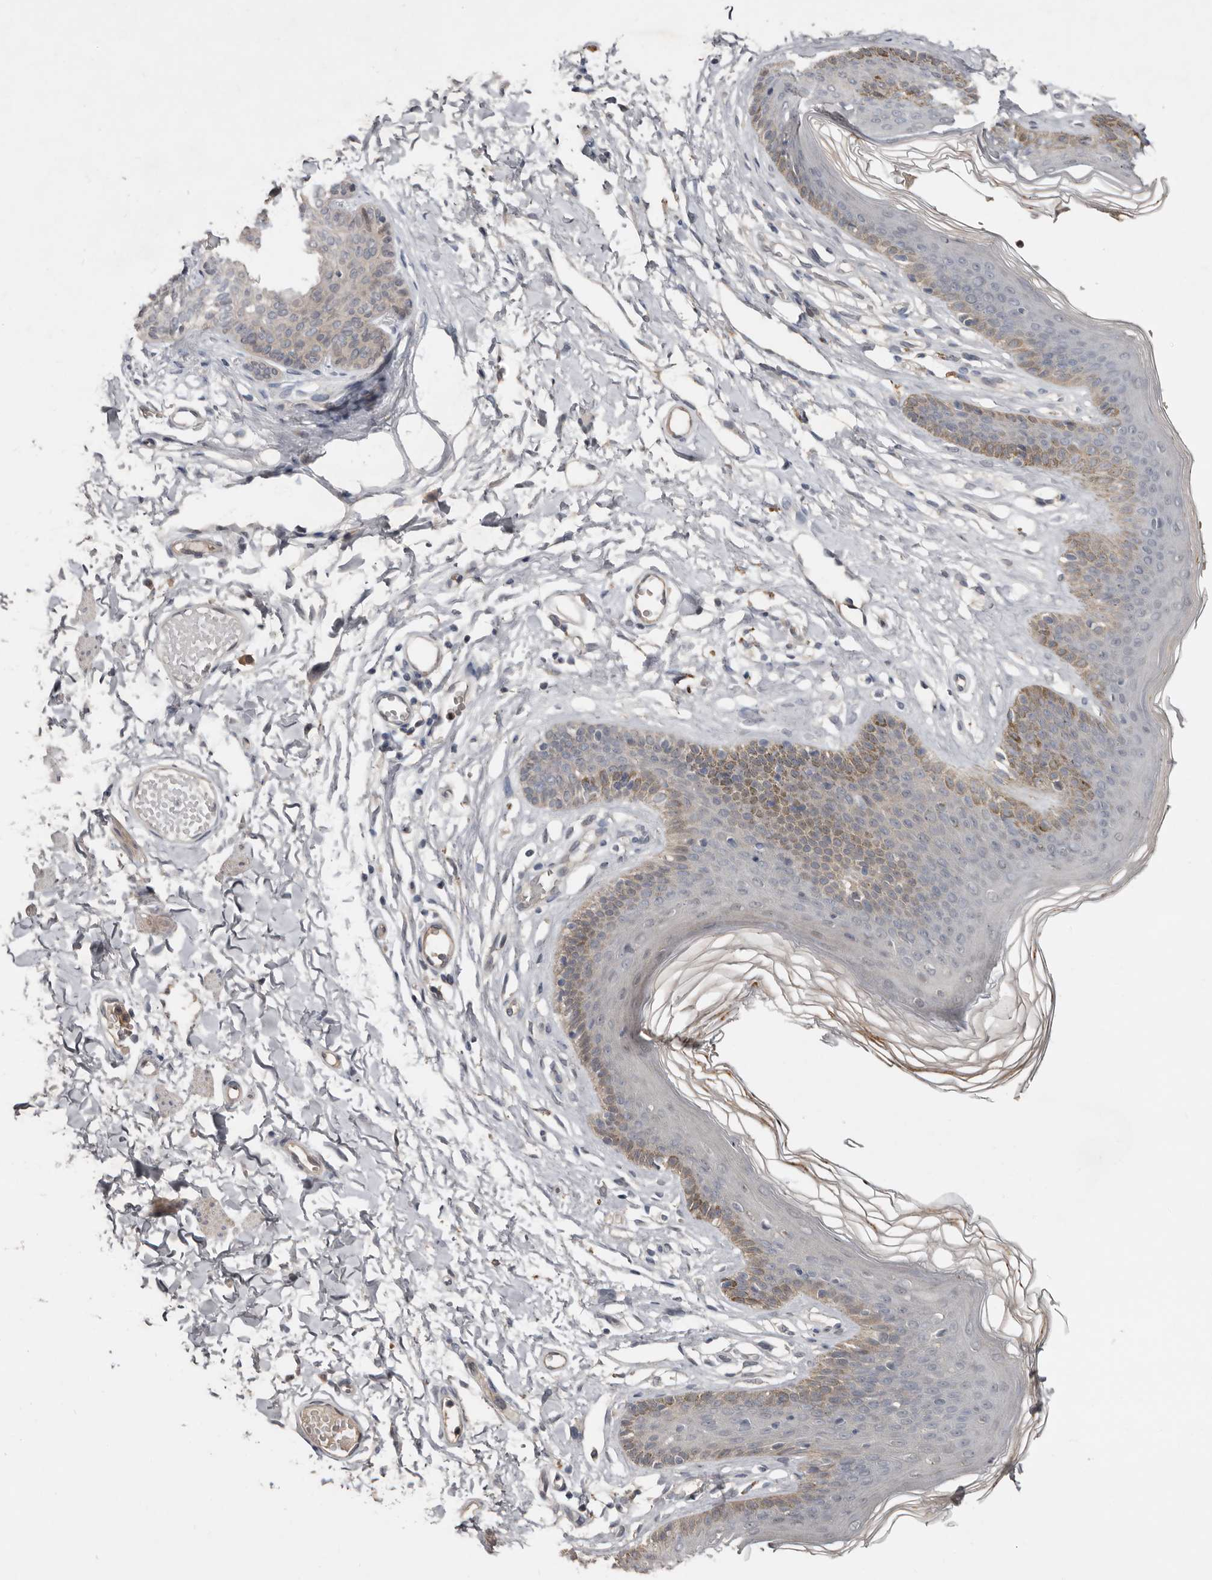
{"staining": {"intensity": "moderate", "quantity": "<25%", "location": "cytoplasmic/membranous"}, "tissue": "skin", "cell_type": "Epidermal cells", "image_type": "normal", "snomed": [{"axis": "morphology", "description": "Normal tissue, NOS"}, {"axis": "morphology", "description": "Squamous cell carcinoma, NOS"}, {"axis": "topography", "description": "Vulva"}], "caption": "Approximately <25% of epidermal cells in unremarkable human skin display moderate cytoplasmic/membranous protein positivity as visualized by brown immunohistochemical staining.", "gene": "RBKS", "patient": {"sex": "female", "age": 85}}